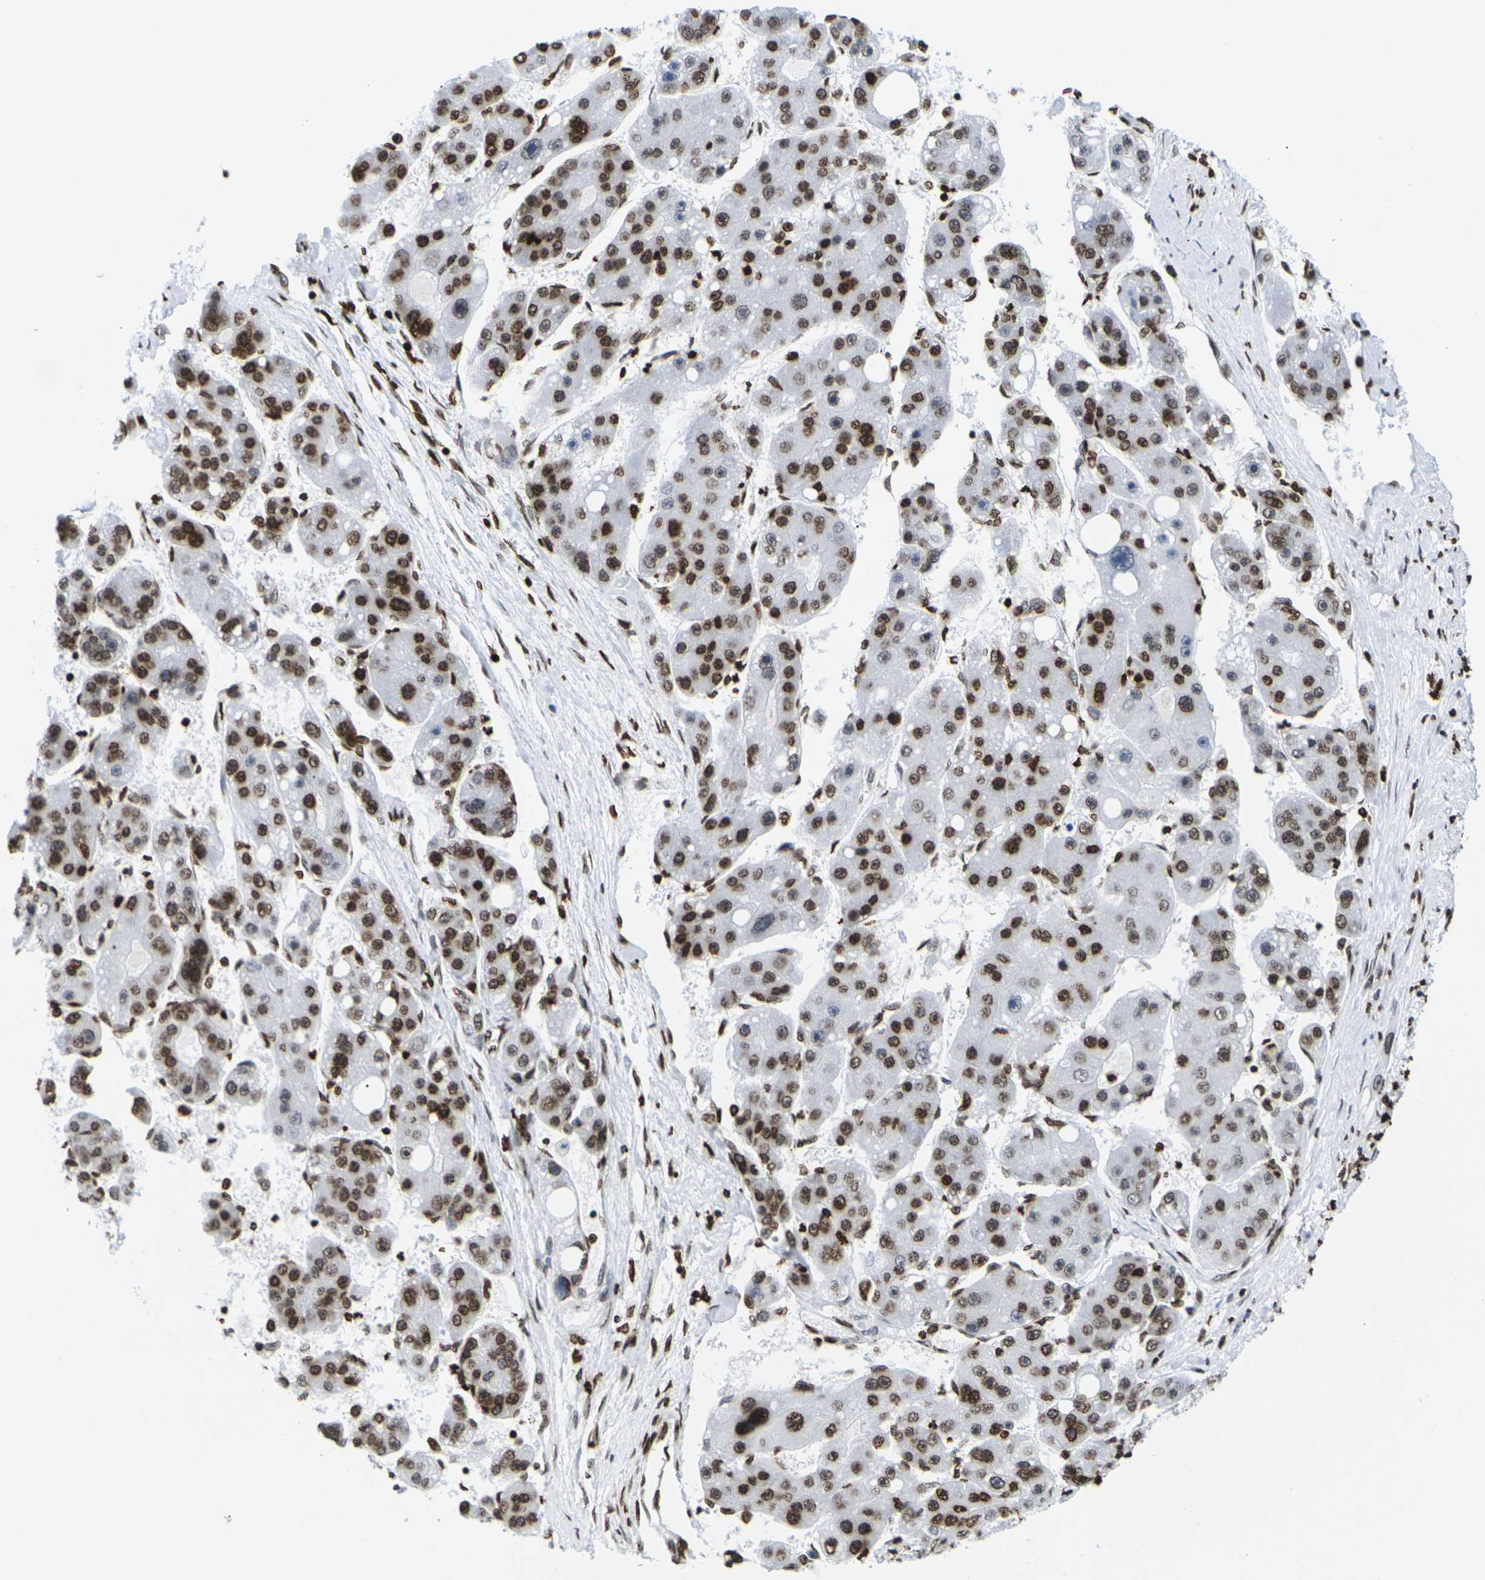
{"staining": {"intensity": "strong", "quantity": ">75%", "location": "cytoplasmic/membranous,nuclear"}, "tissue": "liver cancer", "cell_type": "Tumor cells", "image_type": "cancer", "snomed": [{"axis": "morphology", "description": "Carcinoma, Hepatocellular, NOS"}, {"axis": "topography", "description": "Liver"}], "caption": "Strong cytoplasmic/membranous and nuclear expression for a protein is present in about >75% of tumor cells of liver hepatocellular carcinoma using IHC.", "gene": "H2AC21", "patient": {"sex": "female", "age": 61}}